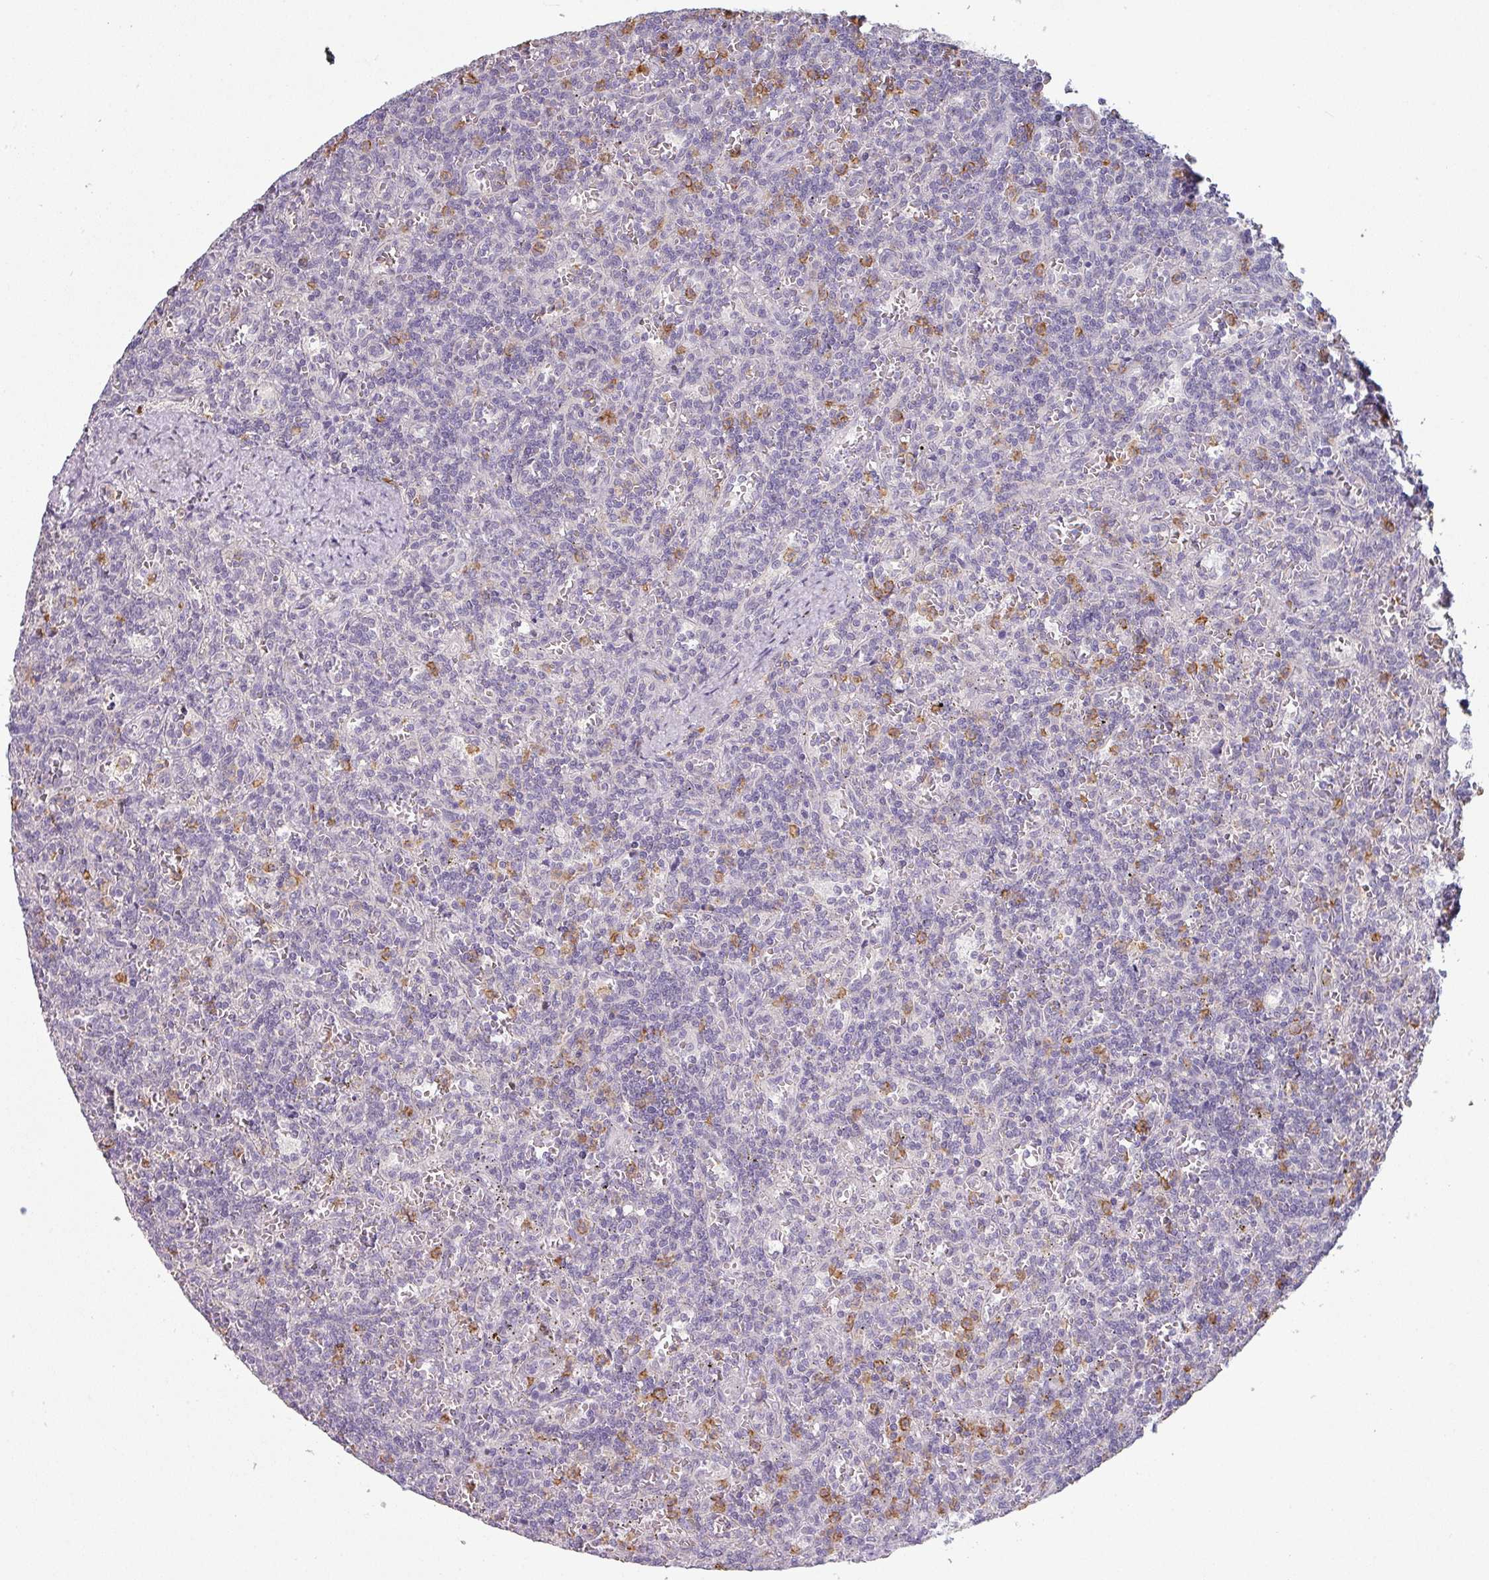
{"staining": {"intensity": "negative", "quantity": "none", "location": "none"}, "tissue": "lymphoma", "cell_type": "Tumor cells", "image_type": "cancer", "snomed": [{"axis": "morphology", "description": "Malignant lymphoma, non-Hodgkin's type, Low grade"}, {"axis": "topography", "description": "Spleen"}], "caption": "Lymphoma was stained to show a protein in brown. There is no significant expression in tumor cells.", "gene": "MAGEC3", "patient": {"sex": "male", "age": 73}}